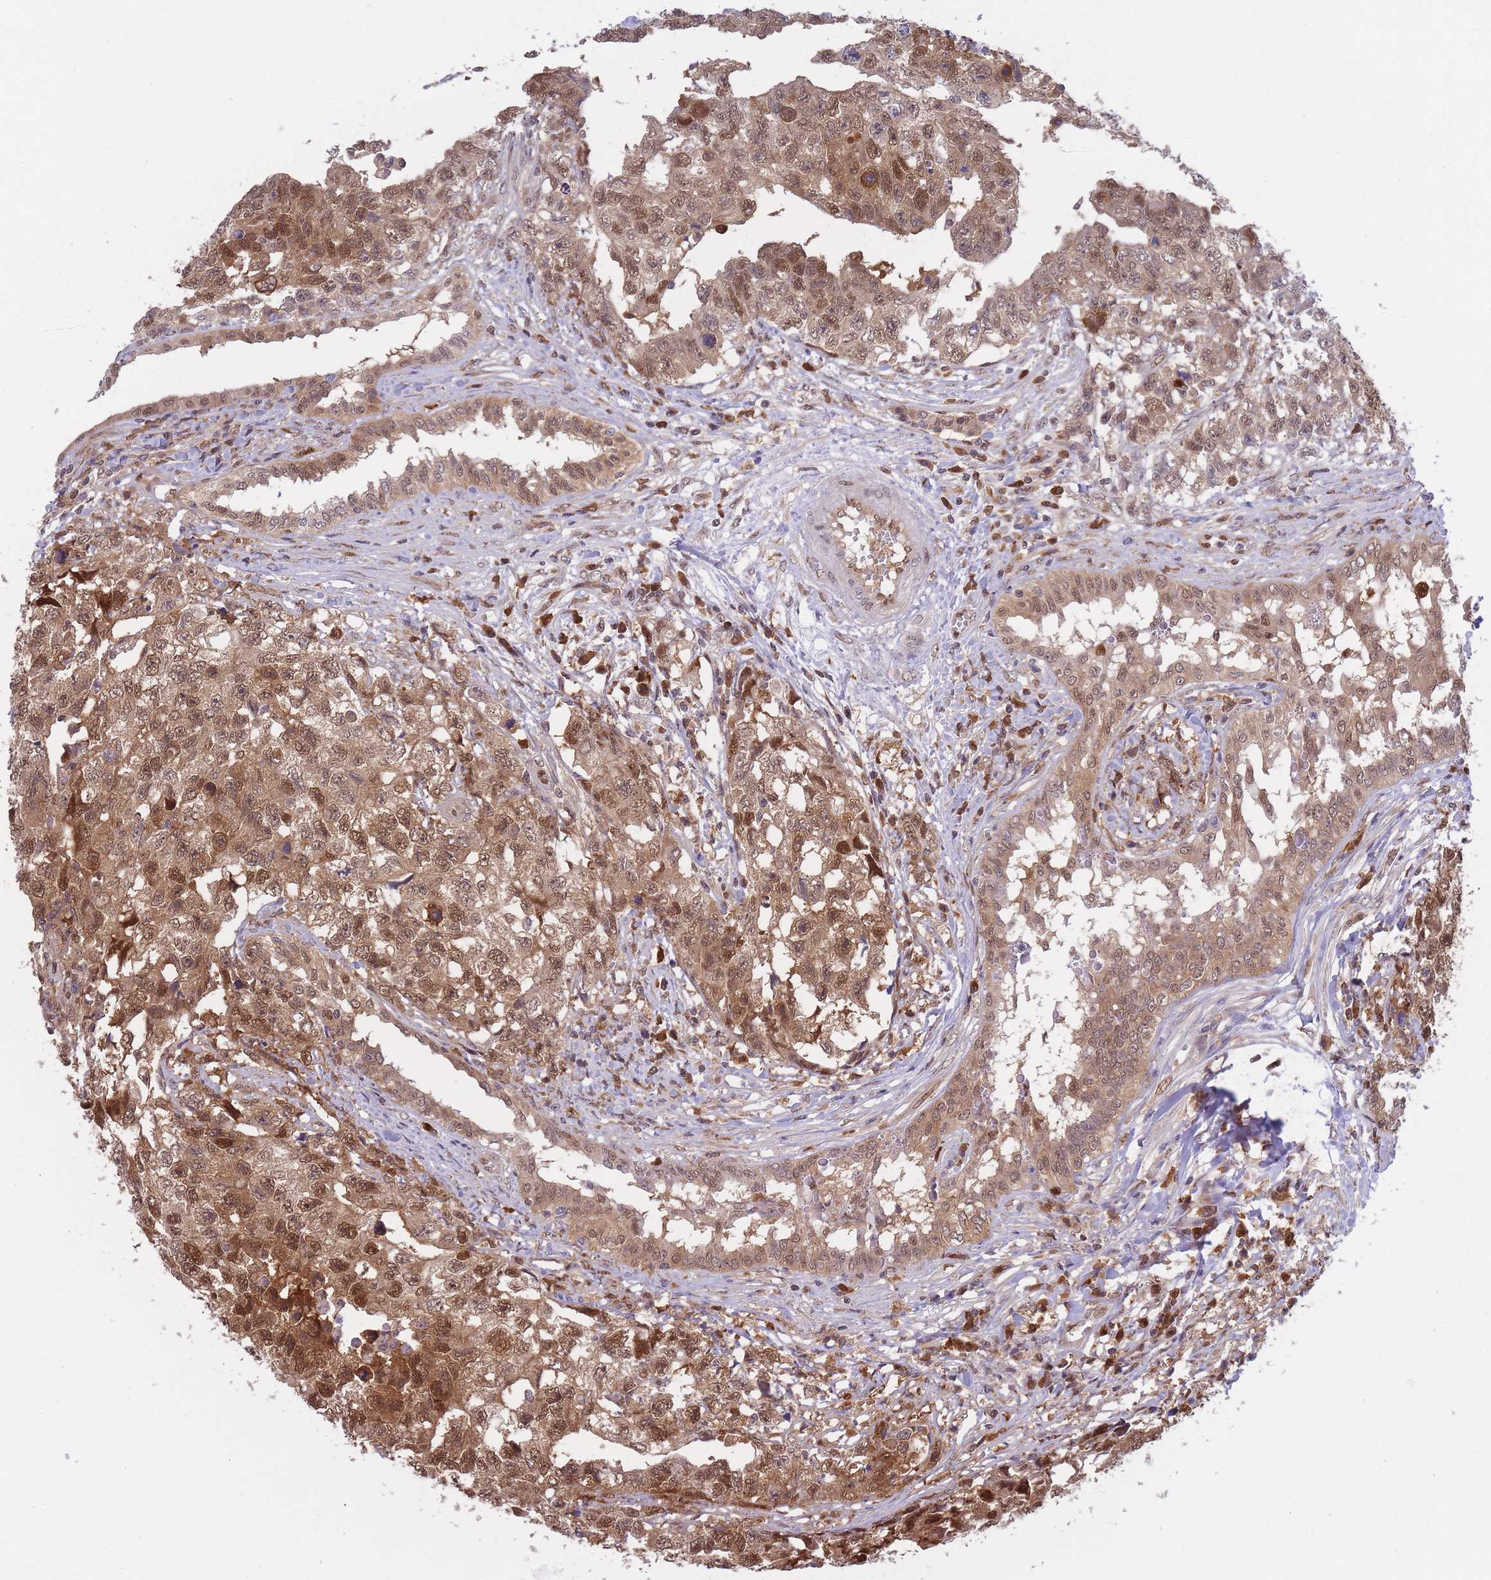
{"staining": {"intensity": "moderate", "quantity": ">75%", "location": "cytoplasmic/membranous,nuclear"}, "tissue": "testis cancer", "cell_type": "Tumor cells", "image_type": "cancer", "snomed": [{"axis": "morphology", "description": "Carcinoma, Embryonal, NOS"}, {"axis": "topography", "description": "Testis"}], "caption": "The histopathology image shows staining of testis cancer (embryonal carcinoma), revealing moderate cytoplasmic/membranous and nuclear protein staining (brown color) within tumor cells.", "gene": "NSFL1C", "patient": {"sex": "male", "age": 31}}